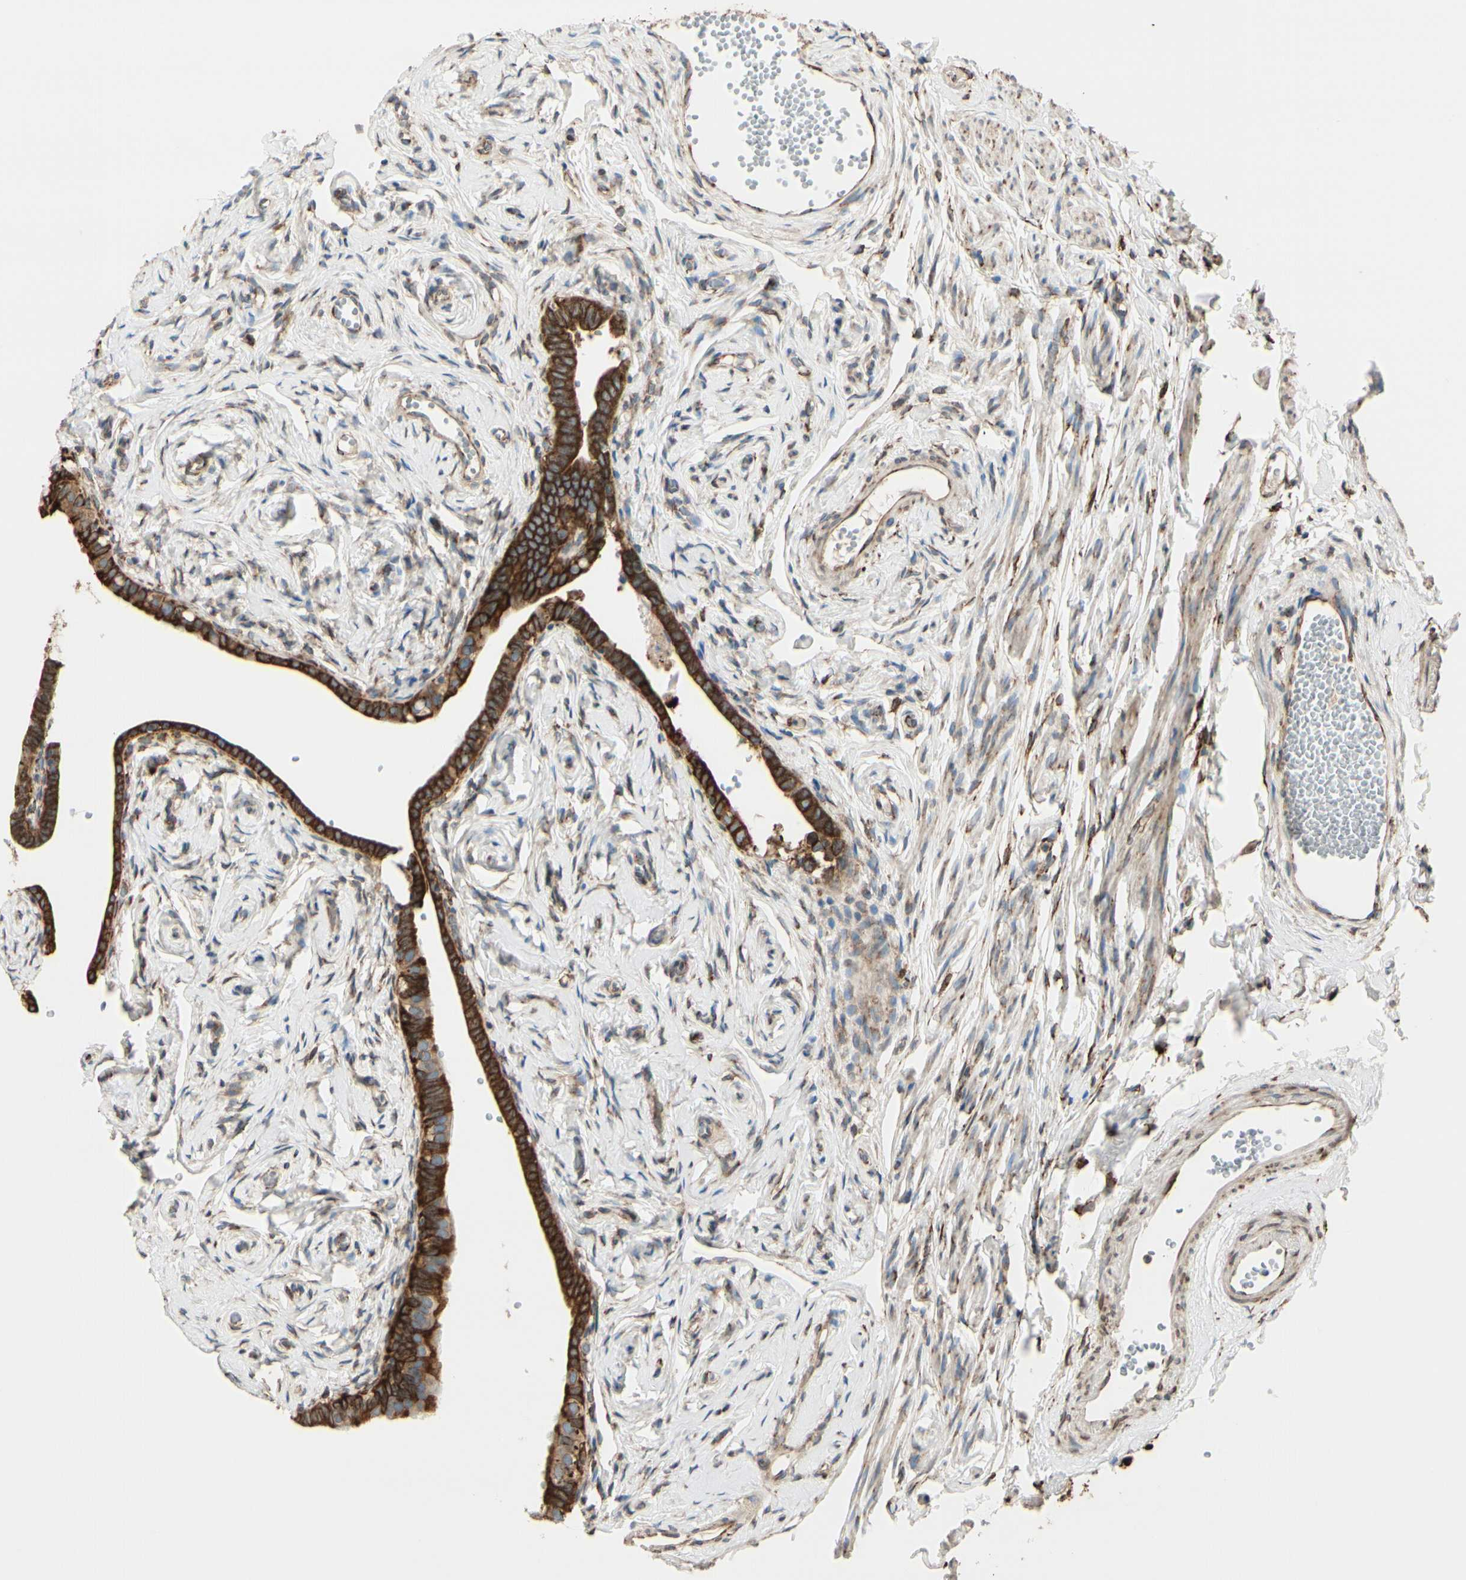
{"staining": {"intensity": "strong", "quantity": ">75%", "location": "cytoplasmic/membranous"}, "tissue": "fallopian tube", "cell_type": "Glandular cells", "image_type": "normal", "snomed": [{"axis": "morphology", "description": "Normal tissue, NOS"}, {"axis": "topography", "description": "Fallopian tube"}], "caption": "An immunohistochemistry (IHC) photomicrograph of normal tissue is shown. Protein staining in brown shows strong cytoplasmic/membranous positivity in fallopian tube within glandular cells.", "gene": "RRBP1", "patient": {"sex": "female", "age": 71}}